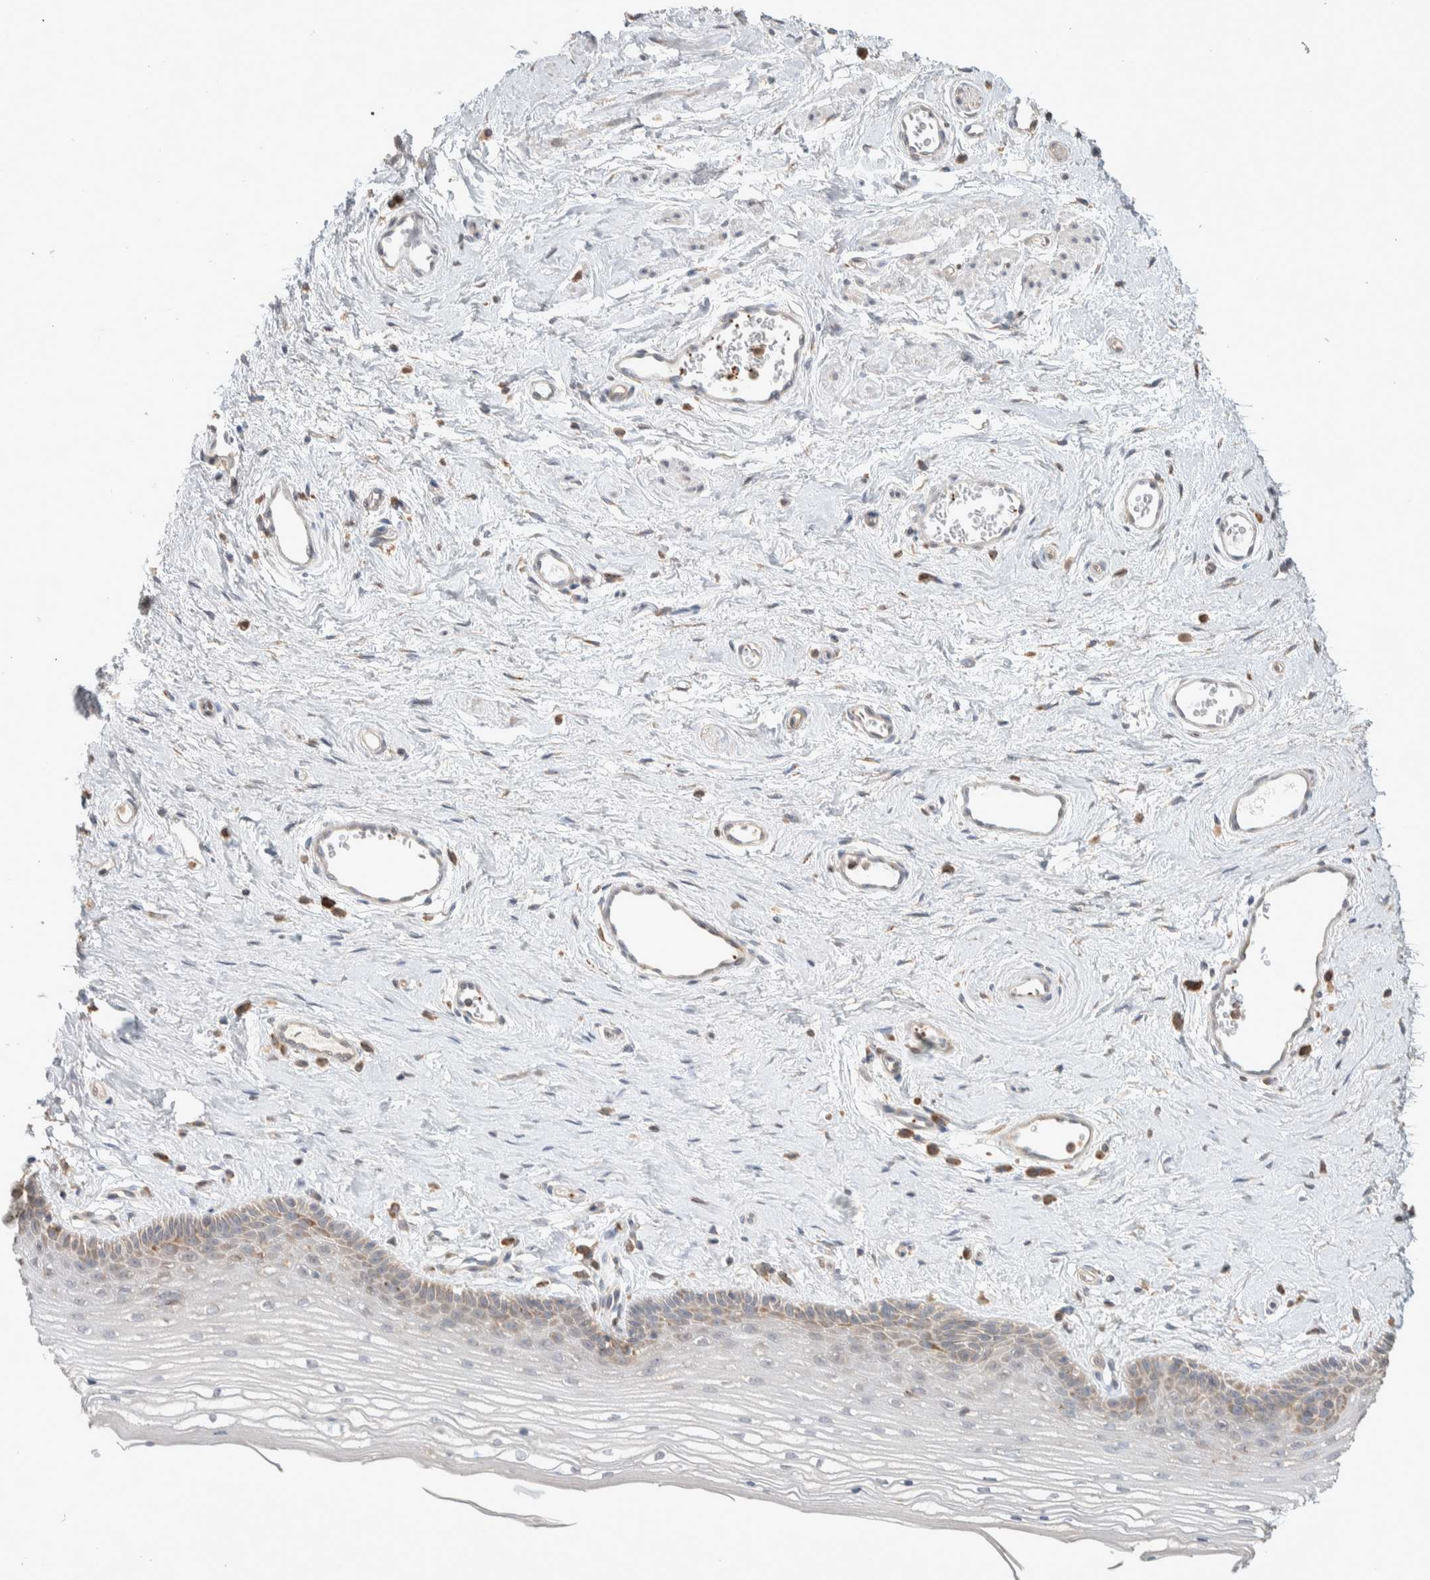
{"staining": {"intensity": "moderate", "quantity": "<25%", "location": "cytoplasmic/membranous"}, "tissue": "vagina", "cell_type": "Squamous epithelial cells", "image_type": "normal", "snomed": [{"axis": "morphology", "description": "Normal tissue, NOS"}, {"axis": "topography", "description": "Vagina"}], "caption": "Immunohistochemistry (IHC) of unremarkable vagina exhibits low levels of moderate cytoplasmic/membranous expression in approximately <25% of squamous epithelial cells.", "gene": "DEPTOR", "patient": {"sex": "female", "age": 46}}